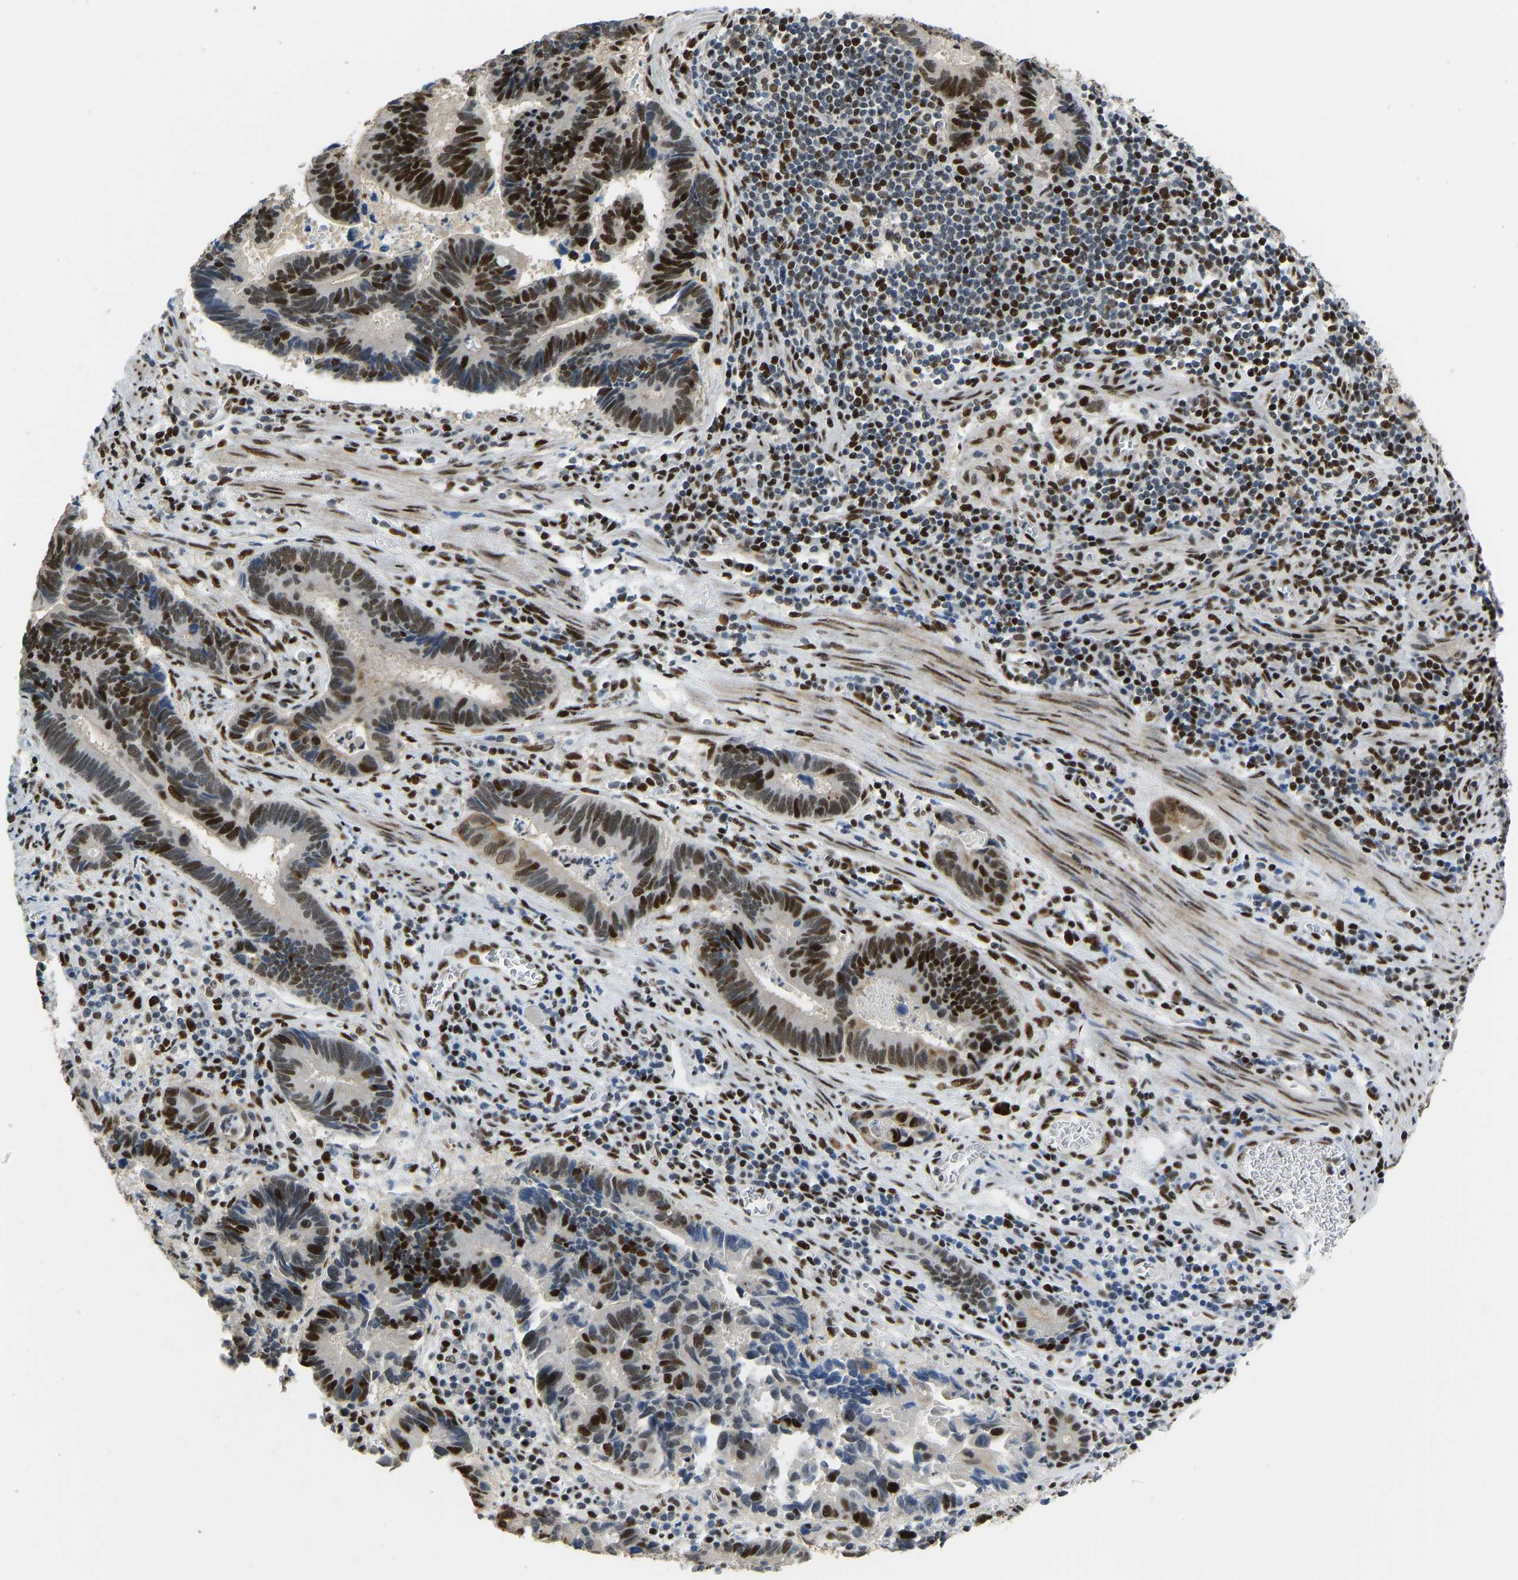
{"staining": {"intensity": "strong", "quantity": ">75%", "location": "nuclear"}, "tissue": "pancreatic cancer", "cell_type": "Tumor cells", "image_type": "cancer", "snomed": [{"axis": "morphology", "description": "Adenocarcinoma, NOS"}, {"axis": "topography", "description": "Pancreas"}], "caption": "IHC staining of pancreatic adenocarcinoma, which shows high levels of strong nuclear positivity in about >75% of tumor cells indicating strong nuclear protein expression. The staining was performed using DAB (brown) for protein detection and nuclei were counterstained in hematoxylin (blue).", "gene": "FOXK1", "patient": {"sex": "female", "age": 70}}